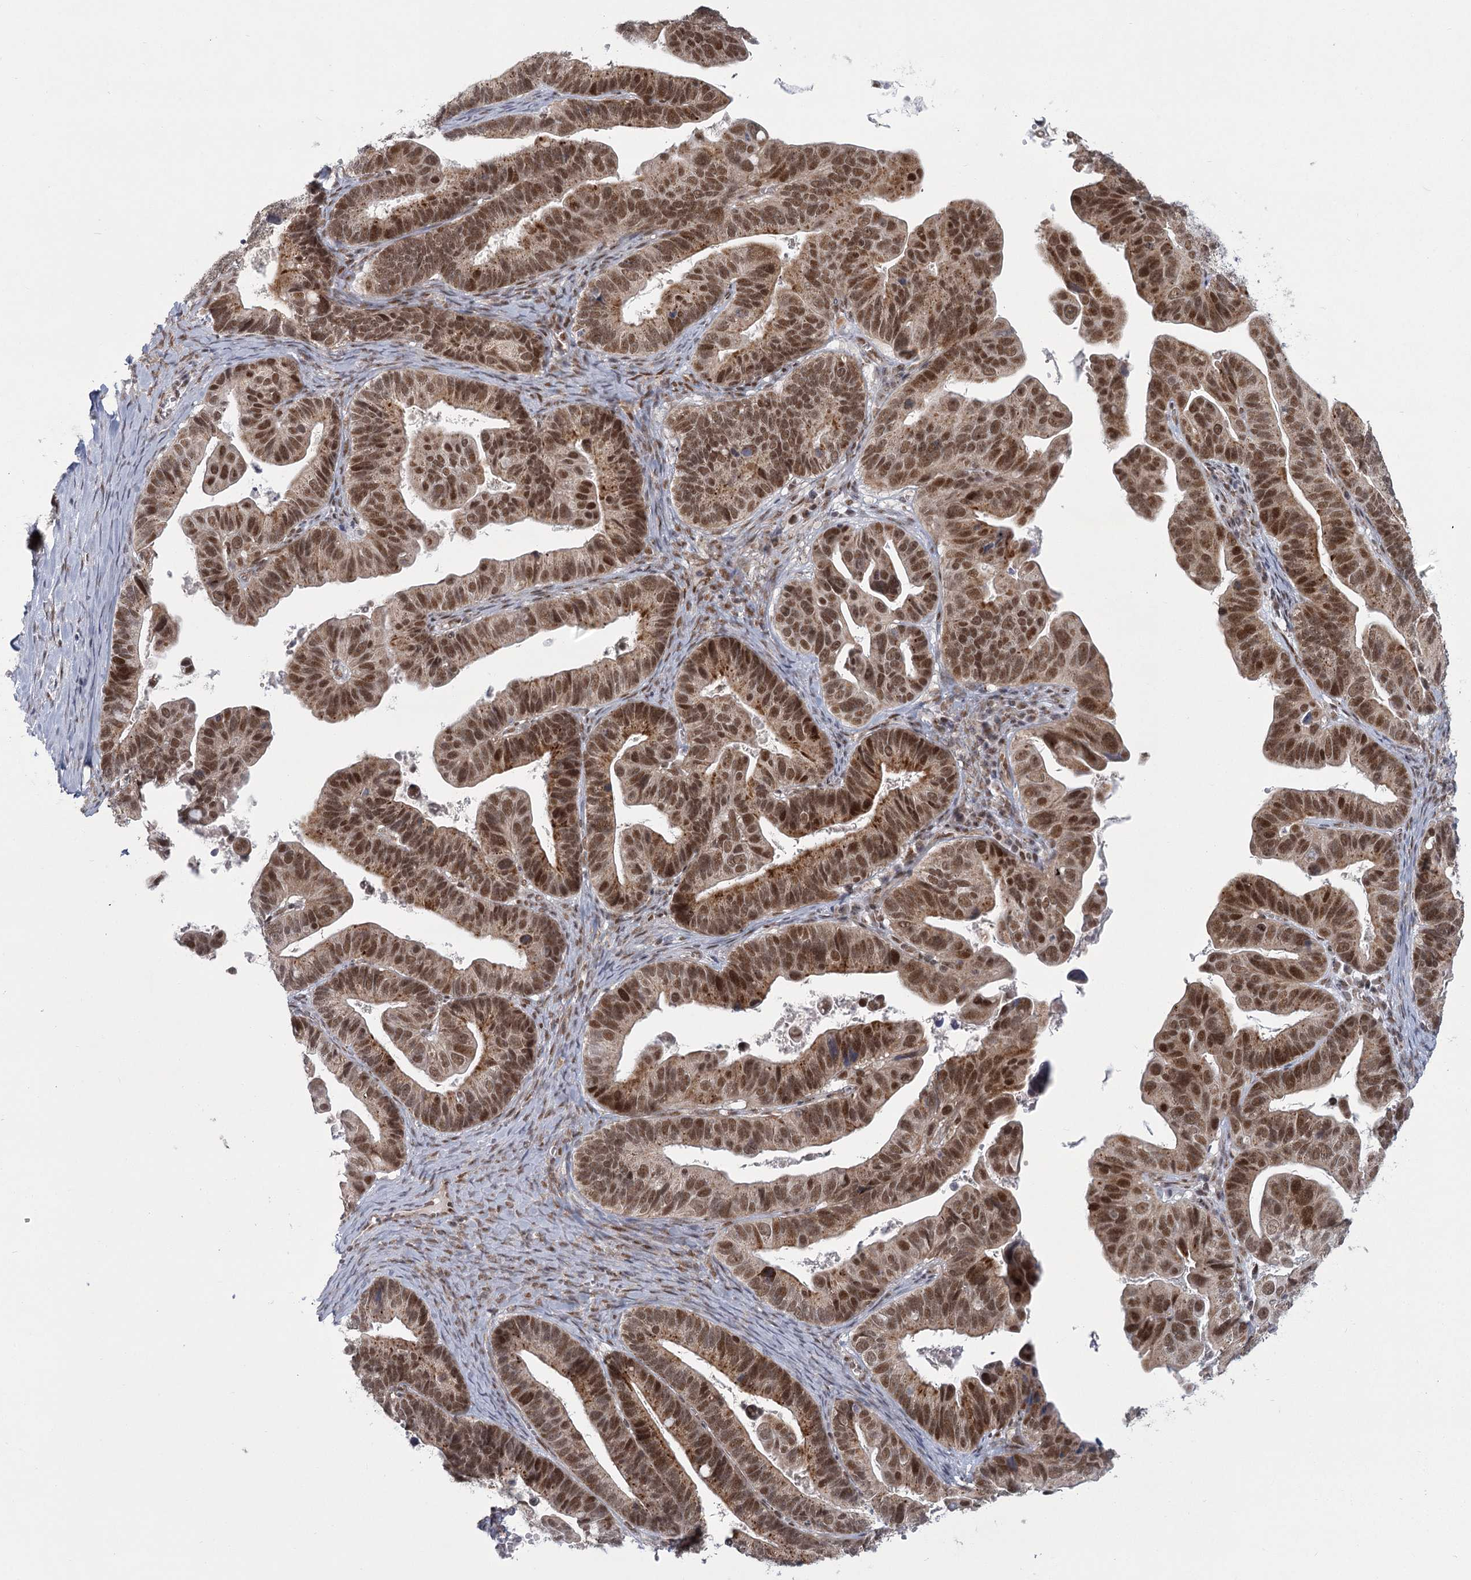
{"staining": {"intensity": "strong", "quantity": ">75%", "location": "nuclear"}, "tissue": "ovarian cancer", "cell_type": "Tumor cells", "image_type": "cancer", "snomed": [{"axis": "morphology", "description": "Cystadenocarcinoma, serous, NOS"}, {"axis": "topography", "description": "Ovary"}], "caption": "Ovarian cancer (serous cystadenocarcinoma) tissue displays strong nuclear positivity in approximately >75% of tumor cells, visualized by immunohistochemistry. (Stains: DAB in brown, nuclei in blue, Microscopy: brightfield microscopy at high magnification).", "gene": "CIB4", "patient": {"sex": "female", "age": 56}}